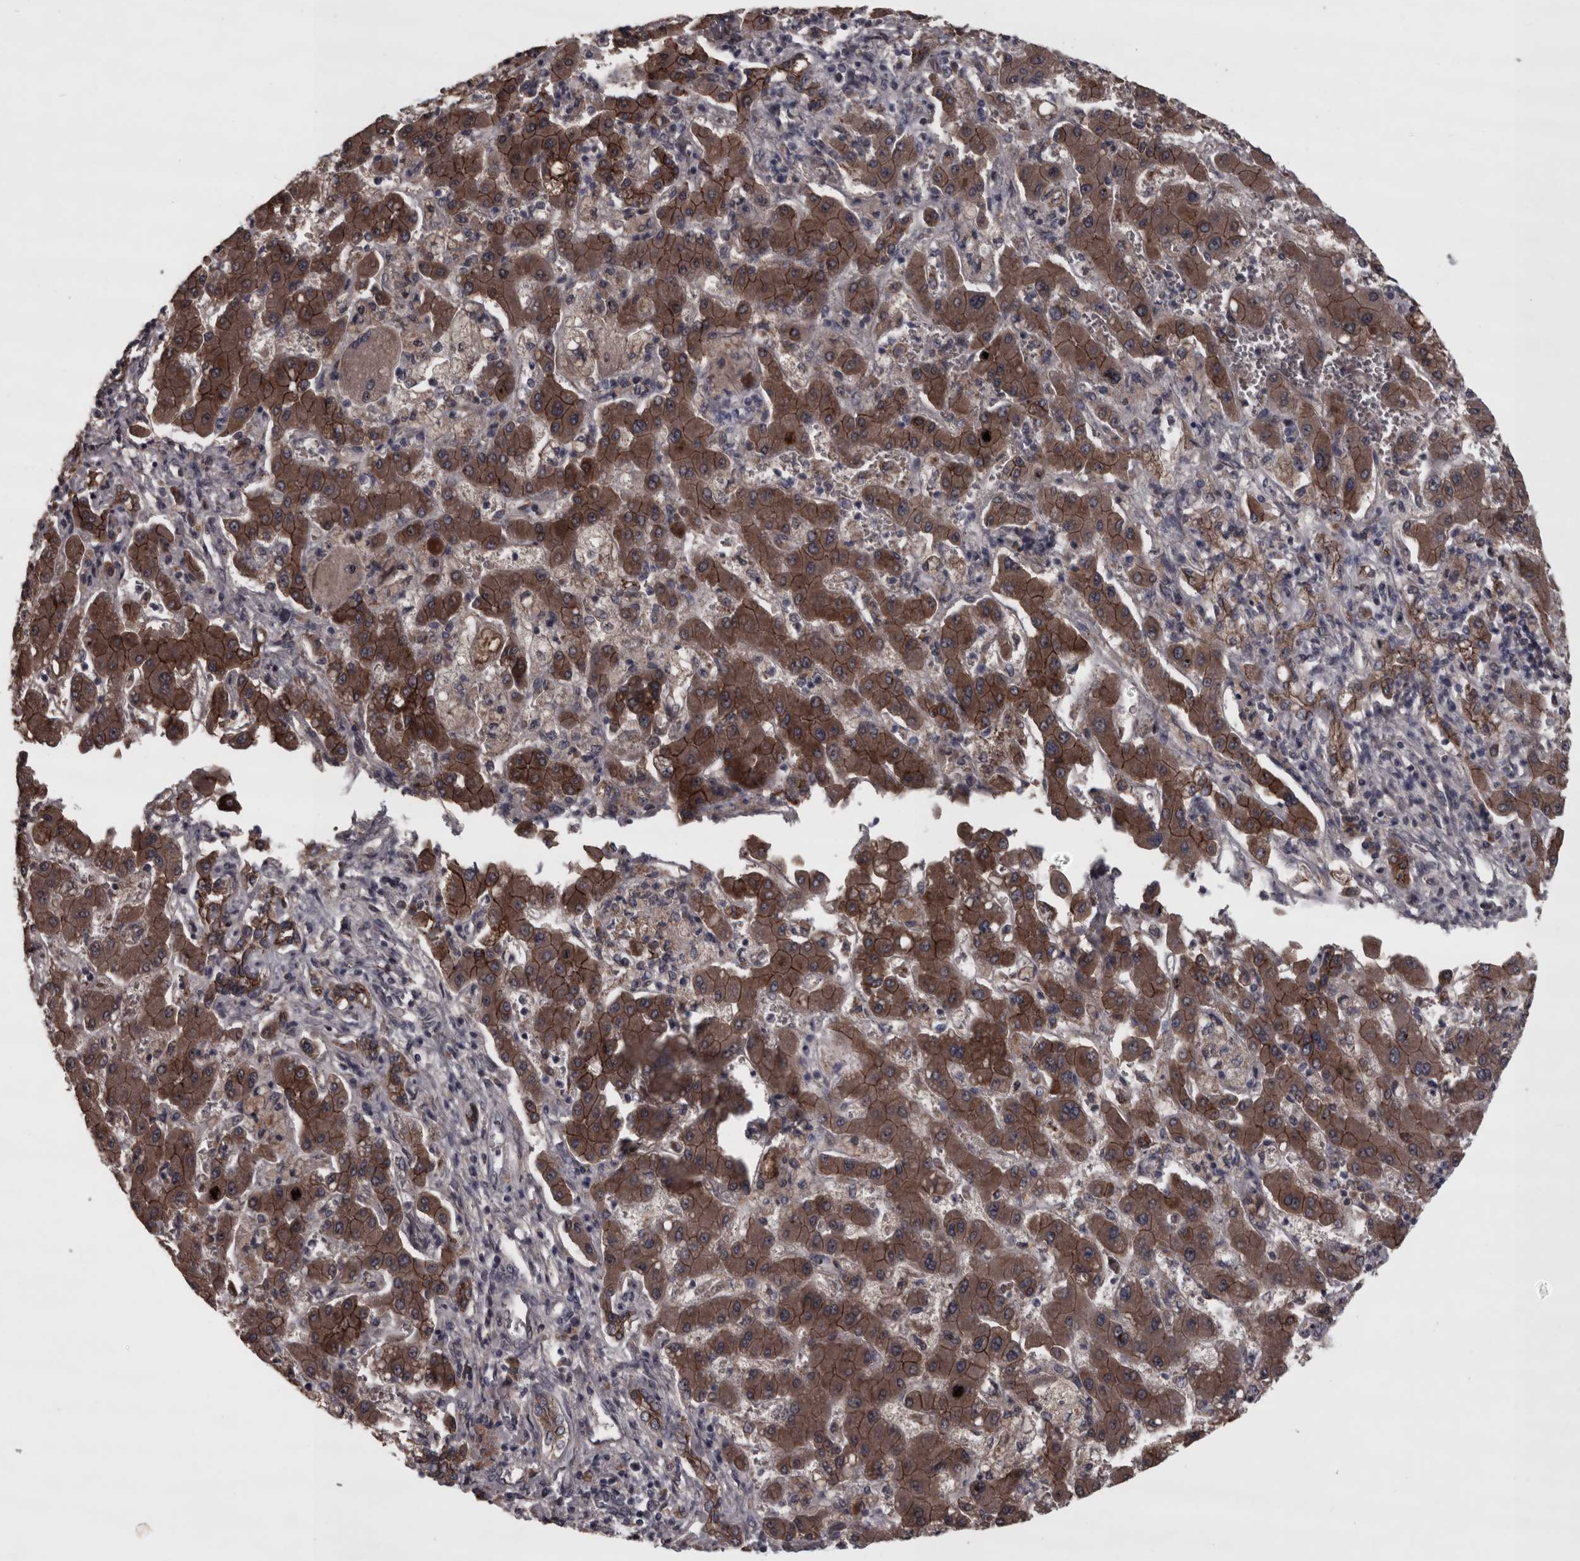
{"staining": {"intensity": "strong", "quantity": ">75%", "location": "cytoplasmic/membranous"}, "tissue": "liver cancer", "cell_type": "Tumor cells", "image_type": "cancer", "snomed": [{"axis": "morphology", "description": "Cholangiocarcinoma"}, {"axis": "topography", "description": "Liver"}], "caption": "The micrograph exhibits a brown stain indicating the presence of a protein in the cytoplasmic/membranous of tumor cells in liver cholangiocarcinoma.", "gene": "PCDH17", "patient": {"sex": "male", "age": 50}}